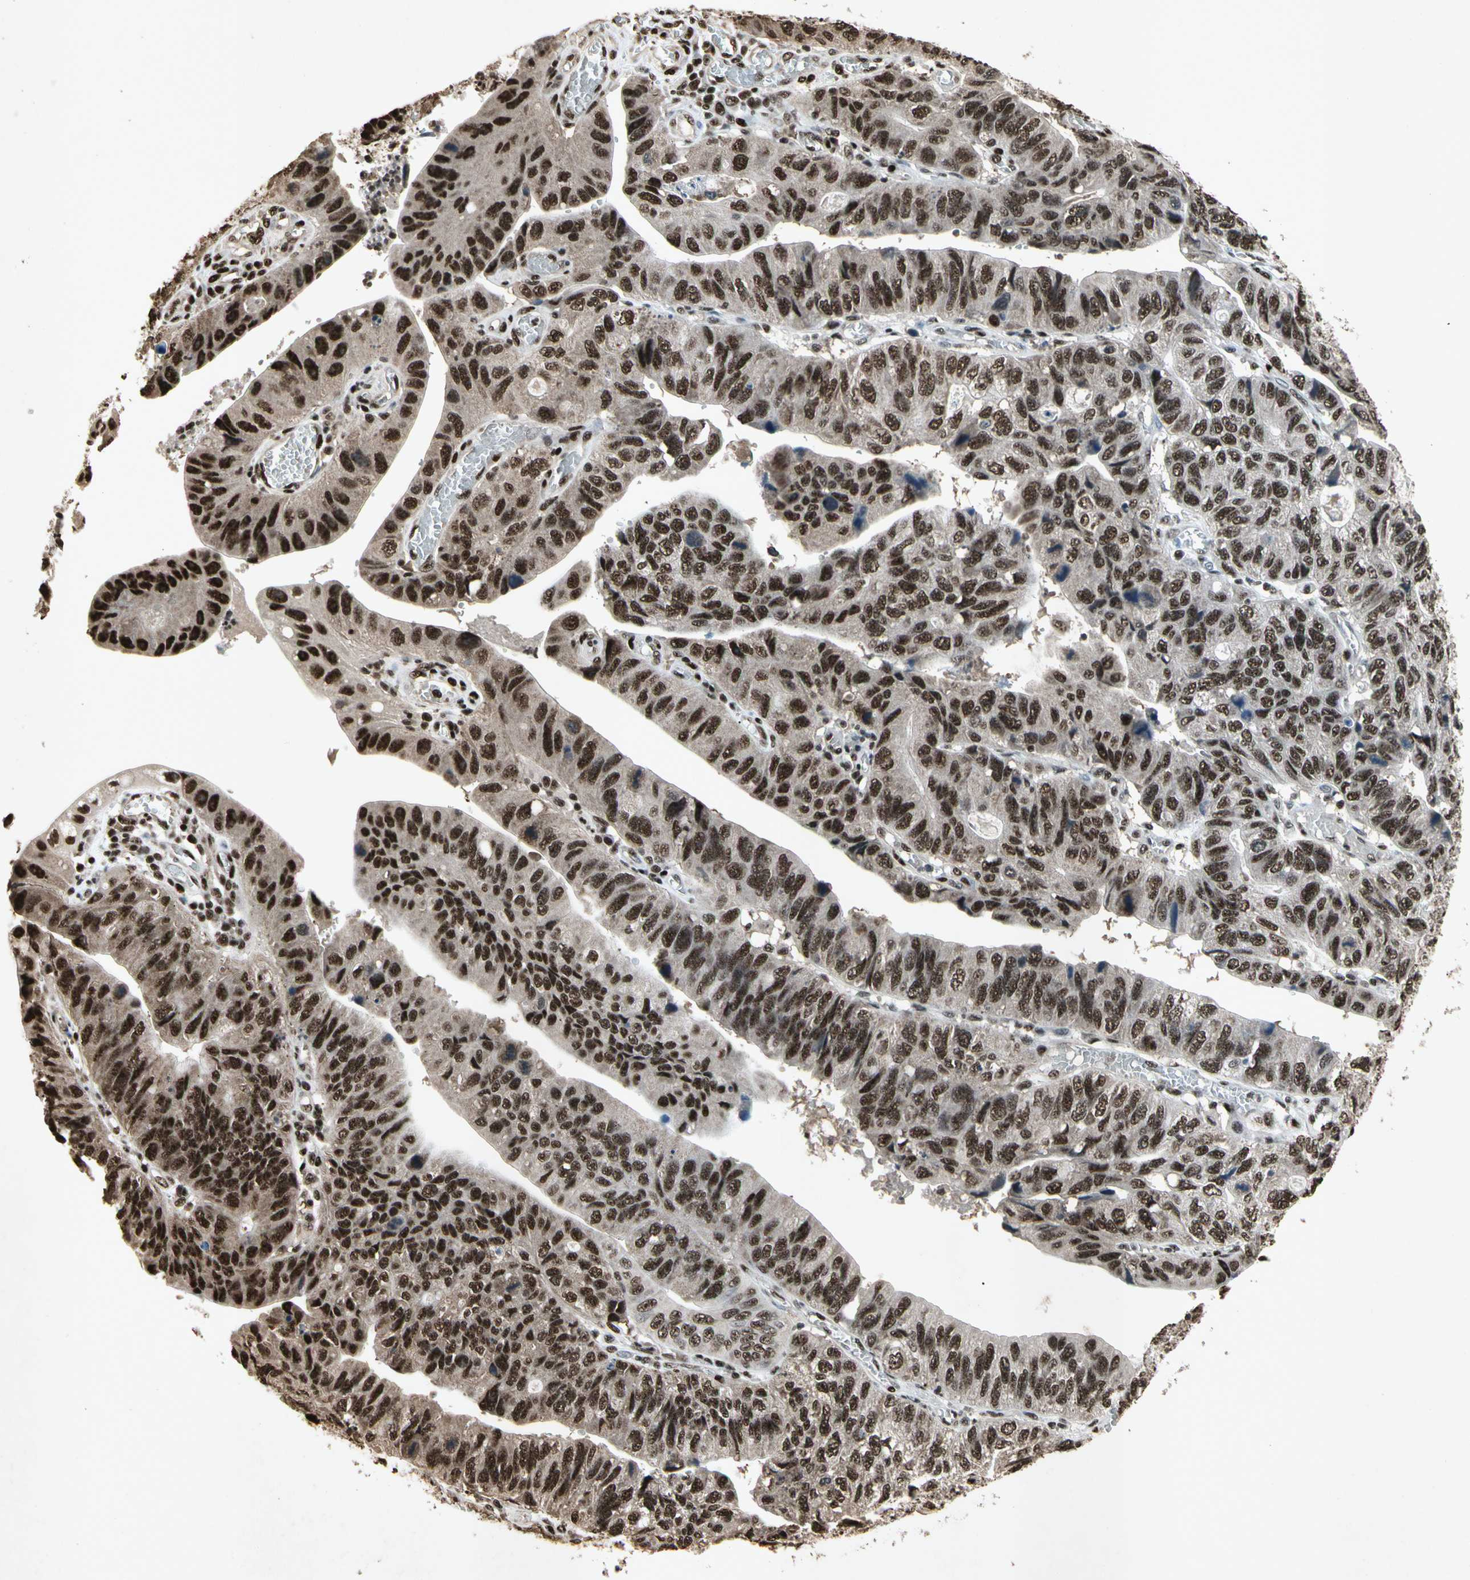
{"staining": {"intensity": "strong", "quantity": ">75%", "location": "nuclear"}, "tissue": "stomach cancer", "cell_type": "Tumor cells", "image_type": "cancer", "snomed": [{"axis": "morphology", "description": "Adenocarcinoma, NOS"}, {"axis": "topography", "description": "Stomach"}], "caption": "Tumor cells show strong nuclear positivity in about >75% of cells in stomach cancer (adenocarcinoma).", "gene": "TBX2", "patient": {"sex": "male", "age": 59}}